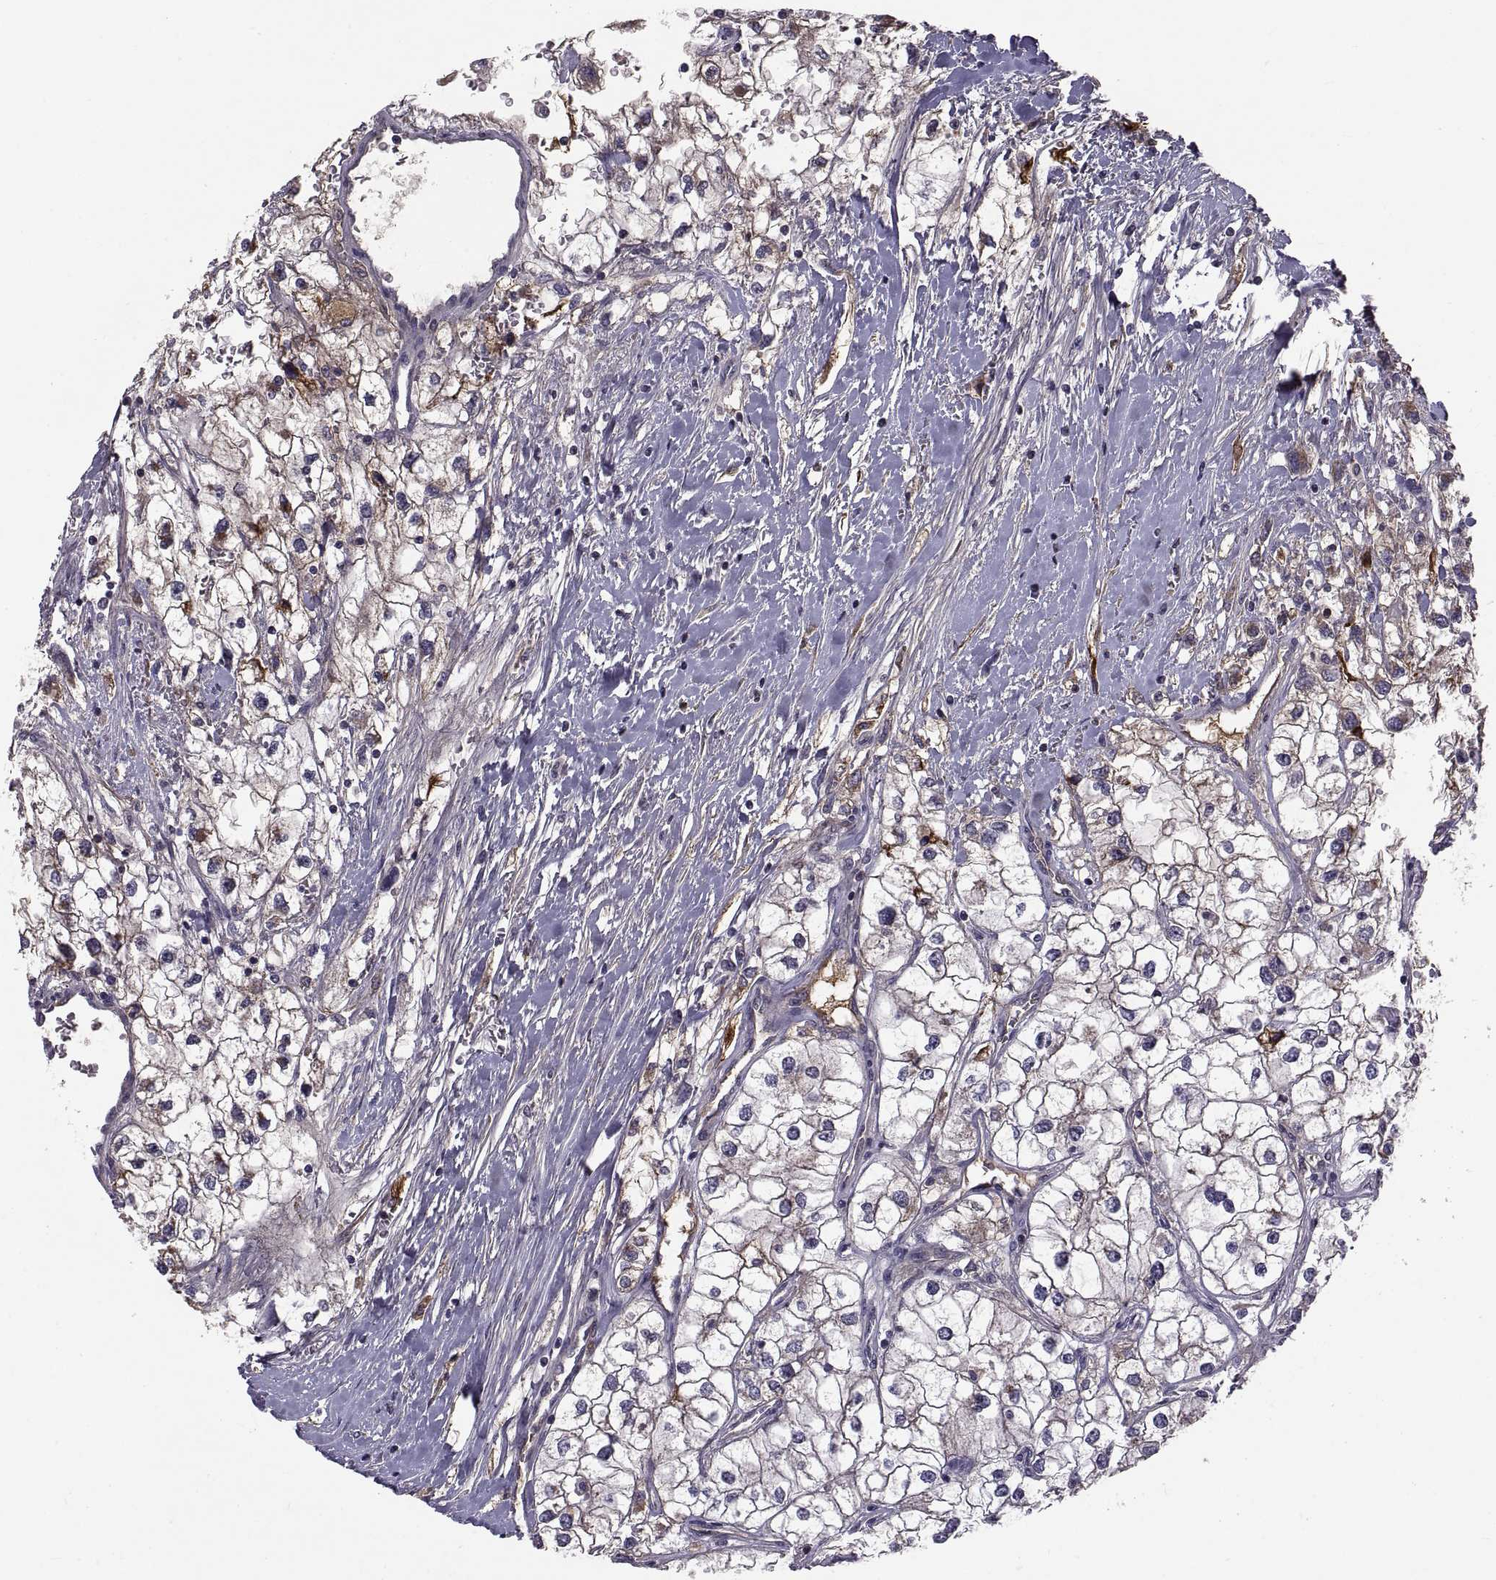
{"staining": {"intensity": "strong", "quantity": "25%-75%", "location": "cytoplasmic/membranous"}, "tissue": "renal cancer", "cell_type": "Tumor cells", "image_type": "cancer", "snomed": [{"axis": "morphology", "description": "Adenocarcinoma, NOS"}, {"axis": "topography", "description": "Kidney"}], "caption": "IHC (DAB (3,3'-diaminobenzidine)) staining of adenocarcinoma (renal) demonstrates strong cytoplasmic/membranous protein positivity in about 25%-75% of tumor cells.", "gene": "NPTX2", "patient": {"sex": "male", "age": 59}}